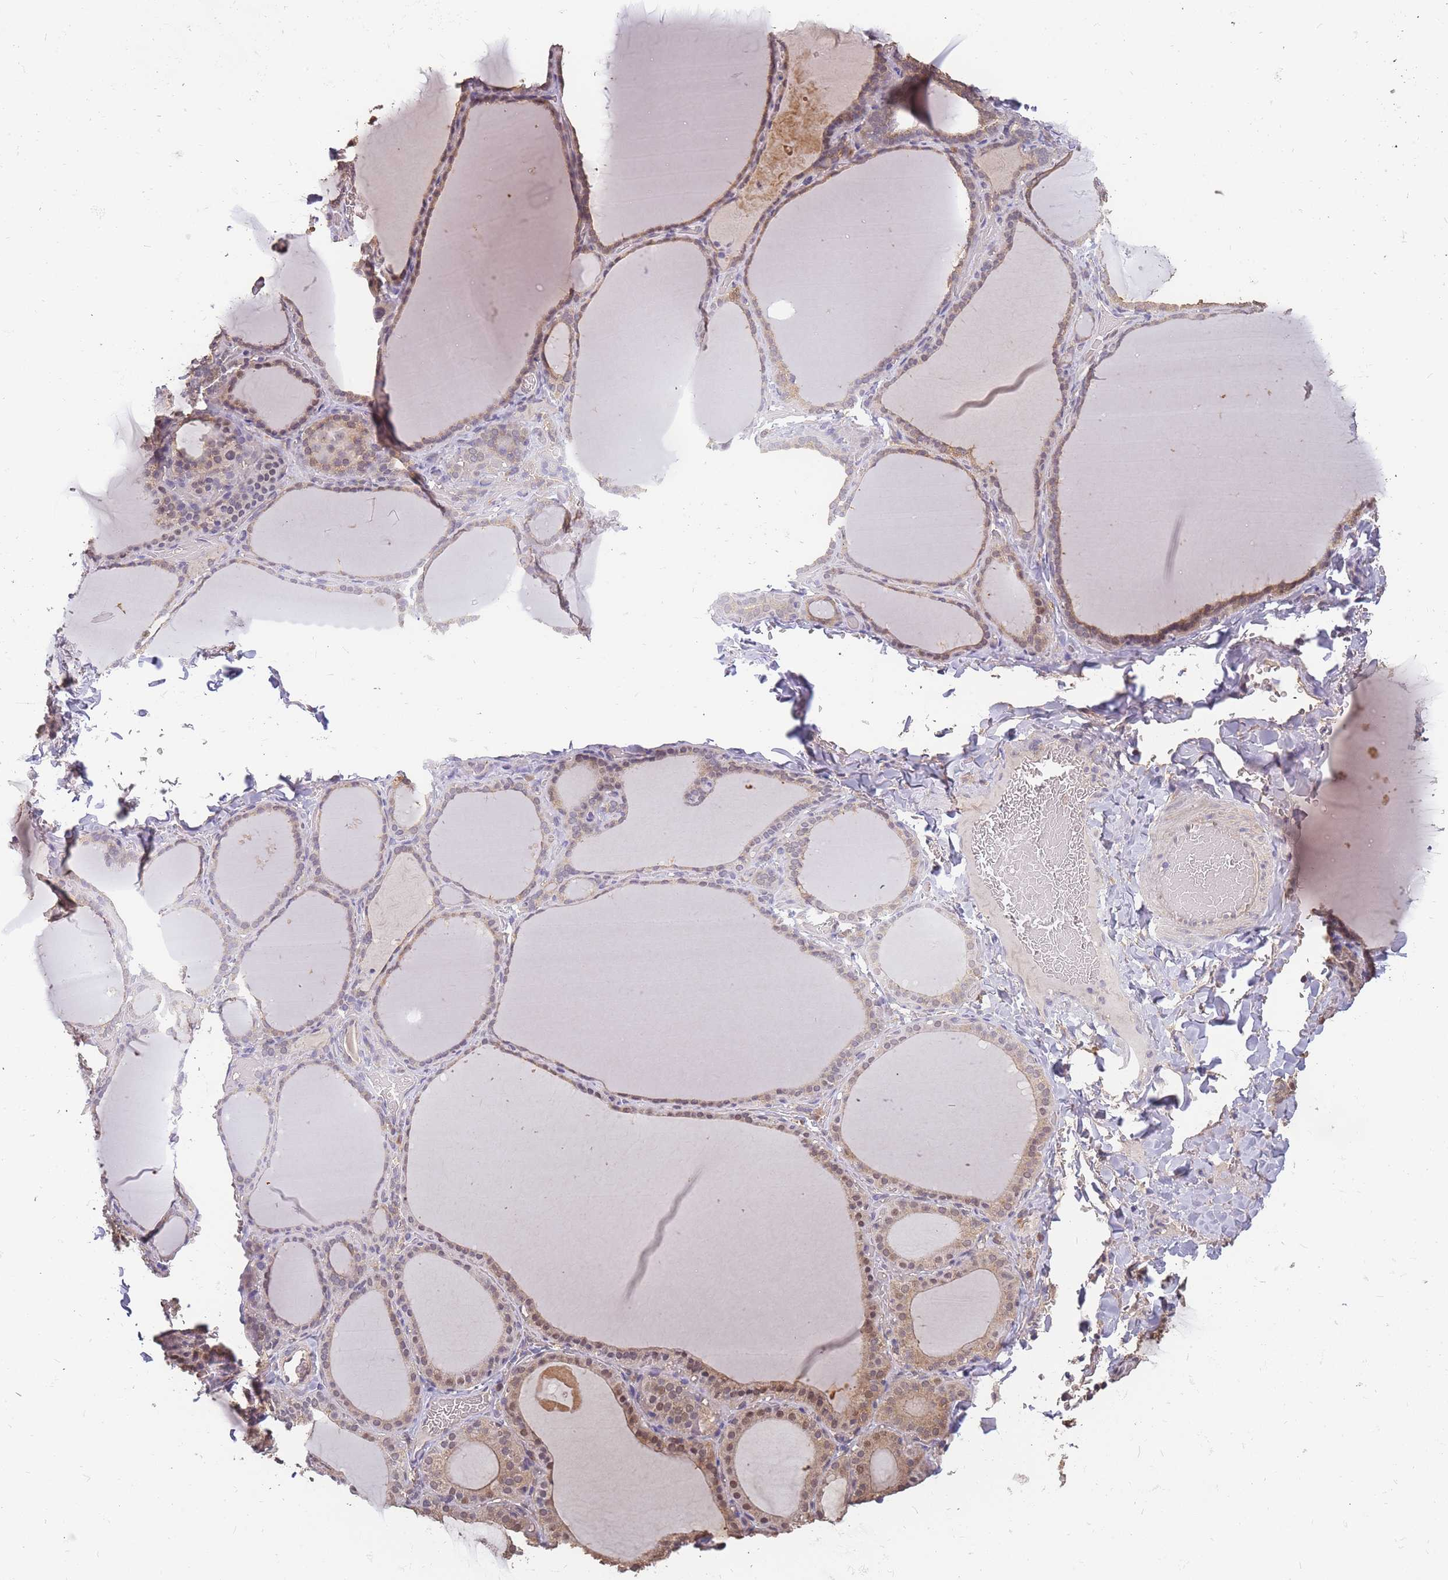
{"staining": {"intensity": "moderate", "quantity": ">75%", "location": "cytoplasmic/membranous,nuclear"}, "tissue": "thyroid gland", "cell_type": "Glandular cells", "image_type": "normal", "snomed": [{"axis": "morphology", "description": "Normal tissue, NOS"}, {"axis": "topography", "description": "Thyroid gland"}], "caption": "Moderate cytoplasmic/membranous,nuclear staining for a protein is identified in approximately >75% of glandular cells of unremarkable thyroid gland using immunohistochemistry.", "gene": "CDKN2AIPNL", "patient": {"sex": "female", "age": 39}}